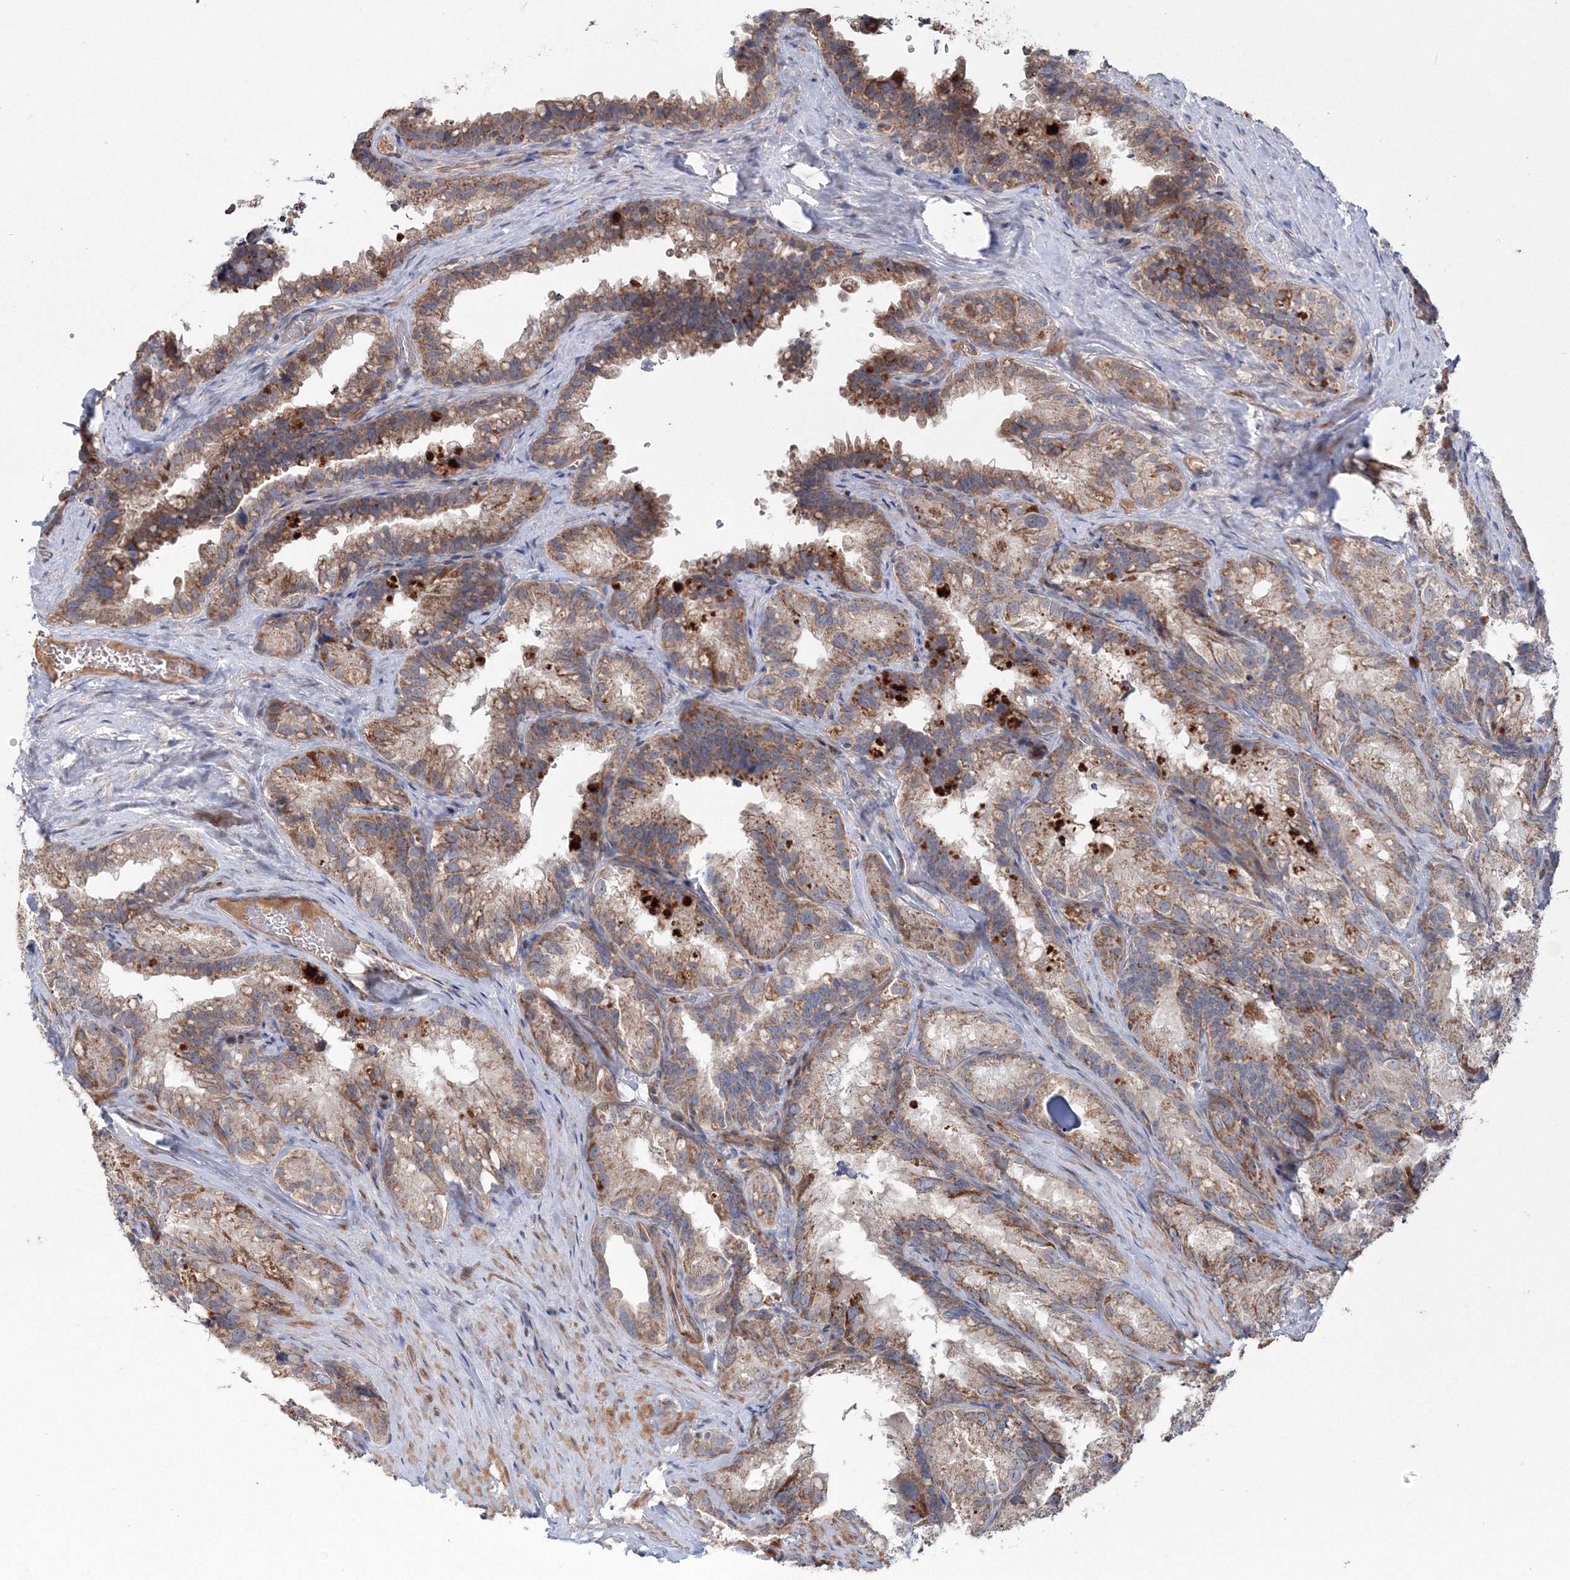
{"staining": {"intensity": "moderate", "quantity": ">75%", "location": "cytoplasmic/membranous"}, "tissue": "seminal vesicle", "cell_type": "Glandular cells", "image_type": "normal", "snomed": [{"axis": "morphology", "description": "Normal tissue, NOS"}, {"axis": "topography", "description": "Seminal veicle"}], "caption": "IHC micrograph of benign seminal vesicle: seminal vesicle stained using immunohistochemistry (IHC) displays medium levels of moderate protein expression localized specifically in the cytoplasmic/membranous of glandular cells, appearing as a cytoplasmic/membranous brown color.", "gene": "NOA1", "patient": {"sex": "male", "age": 60}}